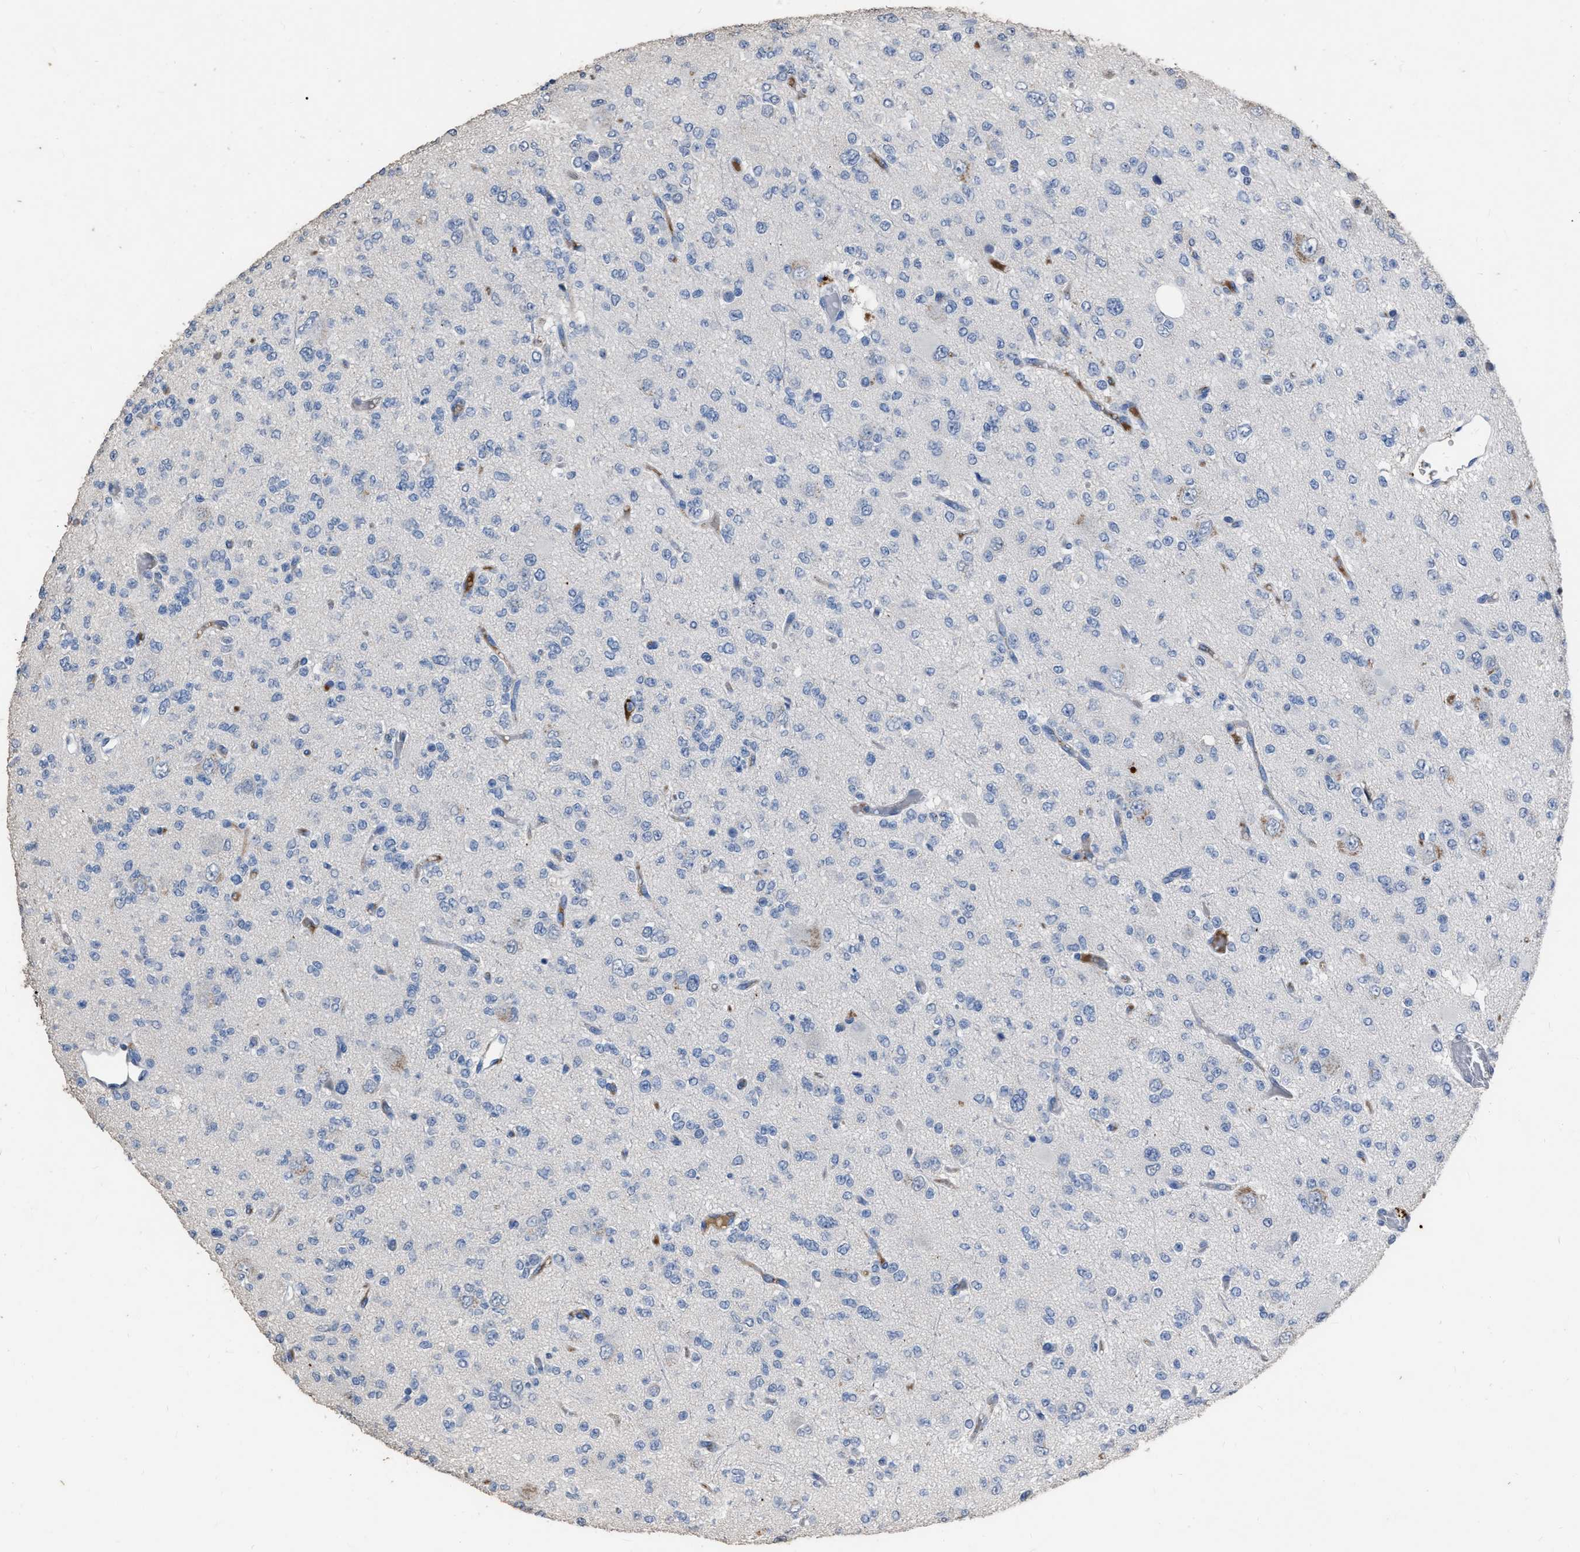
{"staining": {"intensity": "negative", "quantity": "none", "location": "none"}, "tissue": "glioma", "cell_type": "Tumor cells", "image_type": "cancer", "snomed": [{"axis": "morphology", "description": "Glioma, malignant, Low grade"}, {"axis": "topography", "description": "Brain"}], "caption": "Immunohistochemistry (IHC) image of human glioma stained for a protein (brown), which displays no expression in tumor cells.", "gene": "HABP2", "patient": {"sex": "male", "age": 38}}